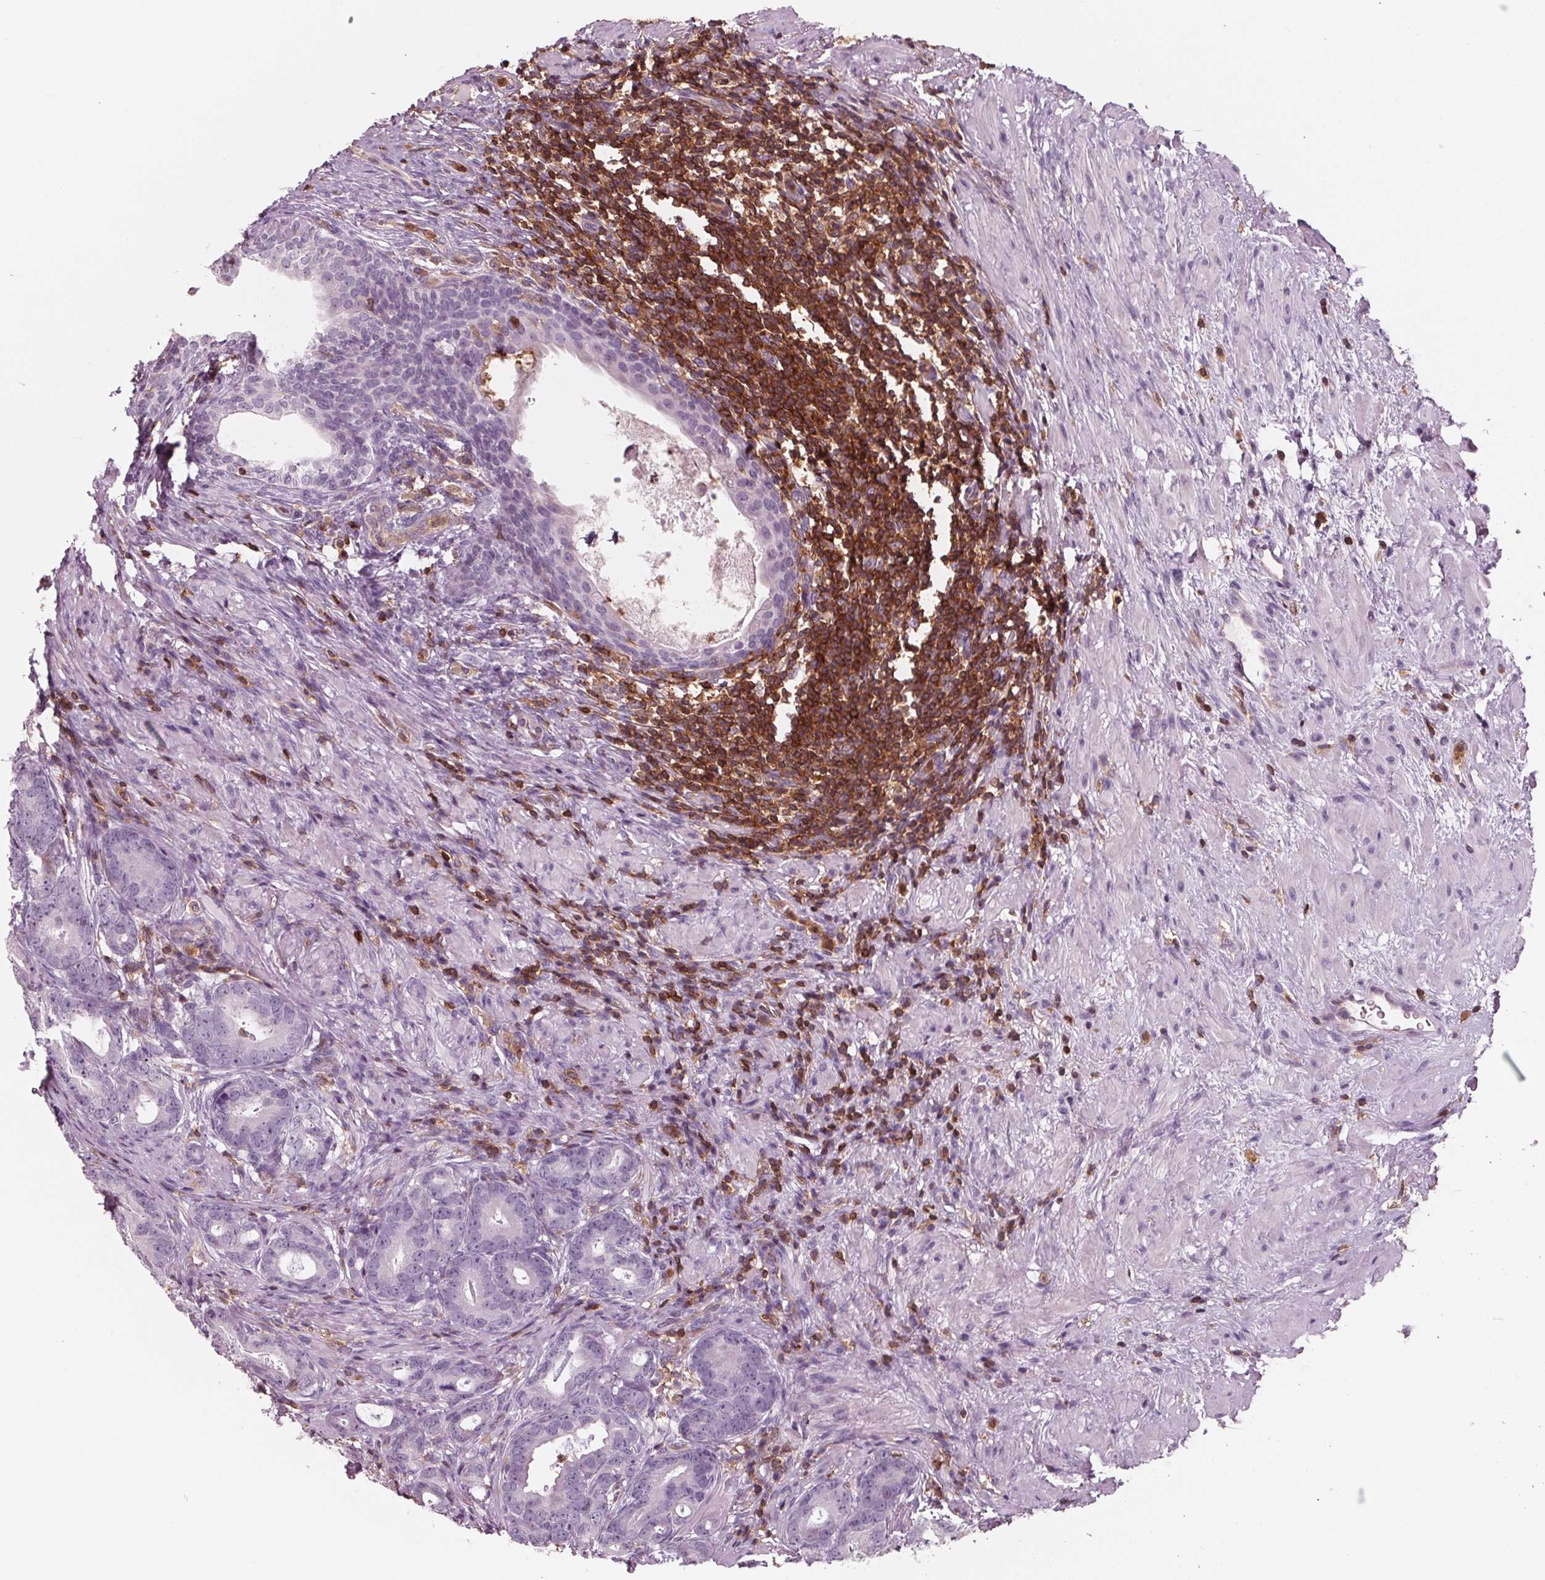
{"staining": {"intensity": "negative", "quantity": "none", "location": "none"}, "tissue": "prostate cancer", "cell_type": "Tumor cells", "image_type": "cancer", "snomed": [{"axis": "morphology", "description": "Adenocarcinoma, Low grade"}, {"axis": "topography", "description": "Prostate and seminal vesicle, NOS"}], "caption": "Immunohistochemistry image of prostate low-grade adenocarcinoma stained for a protein (brown), which displays no staining in tumor cells.", "gene": "ARHGAP25", "patient": {"sex": "male", "age": 71}}